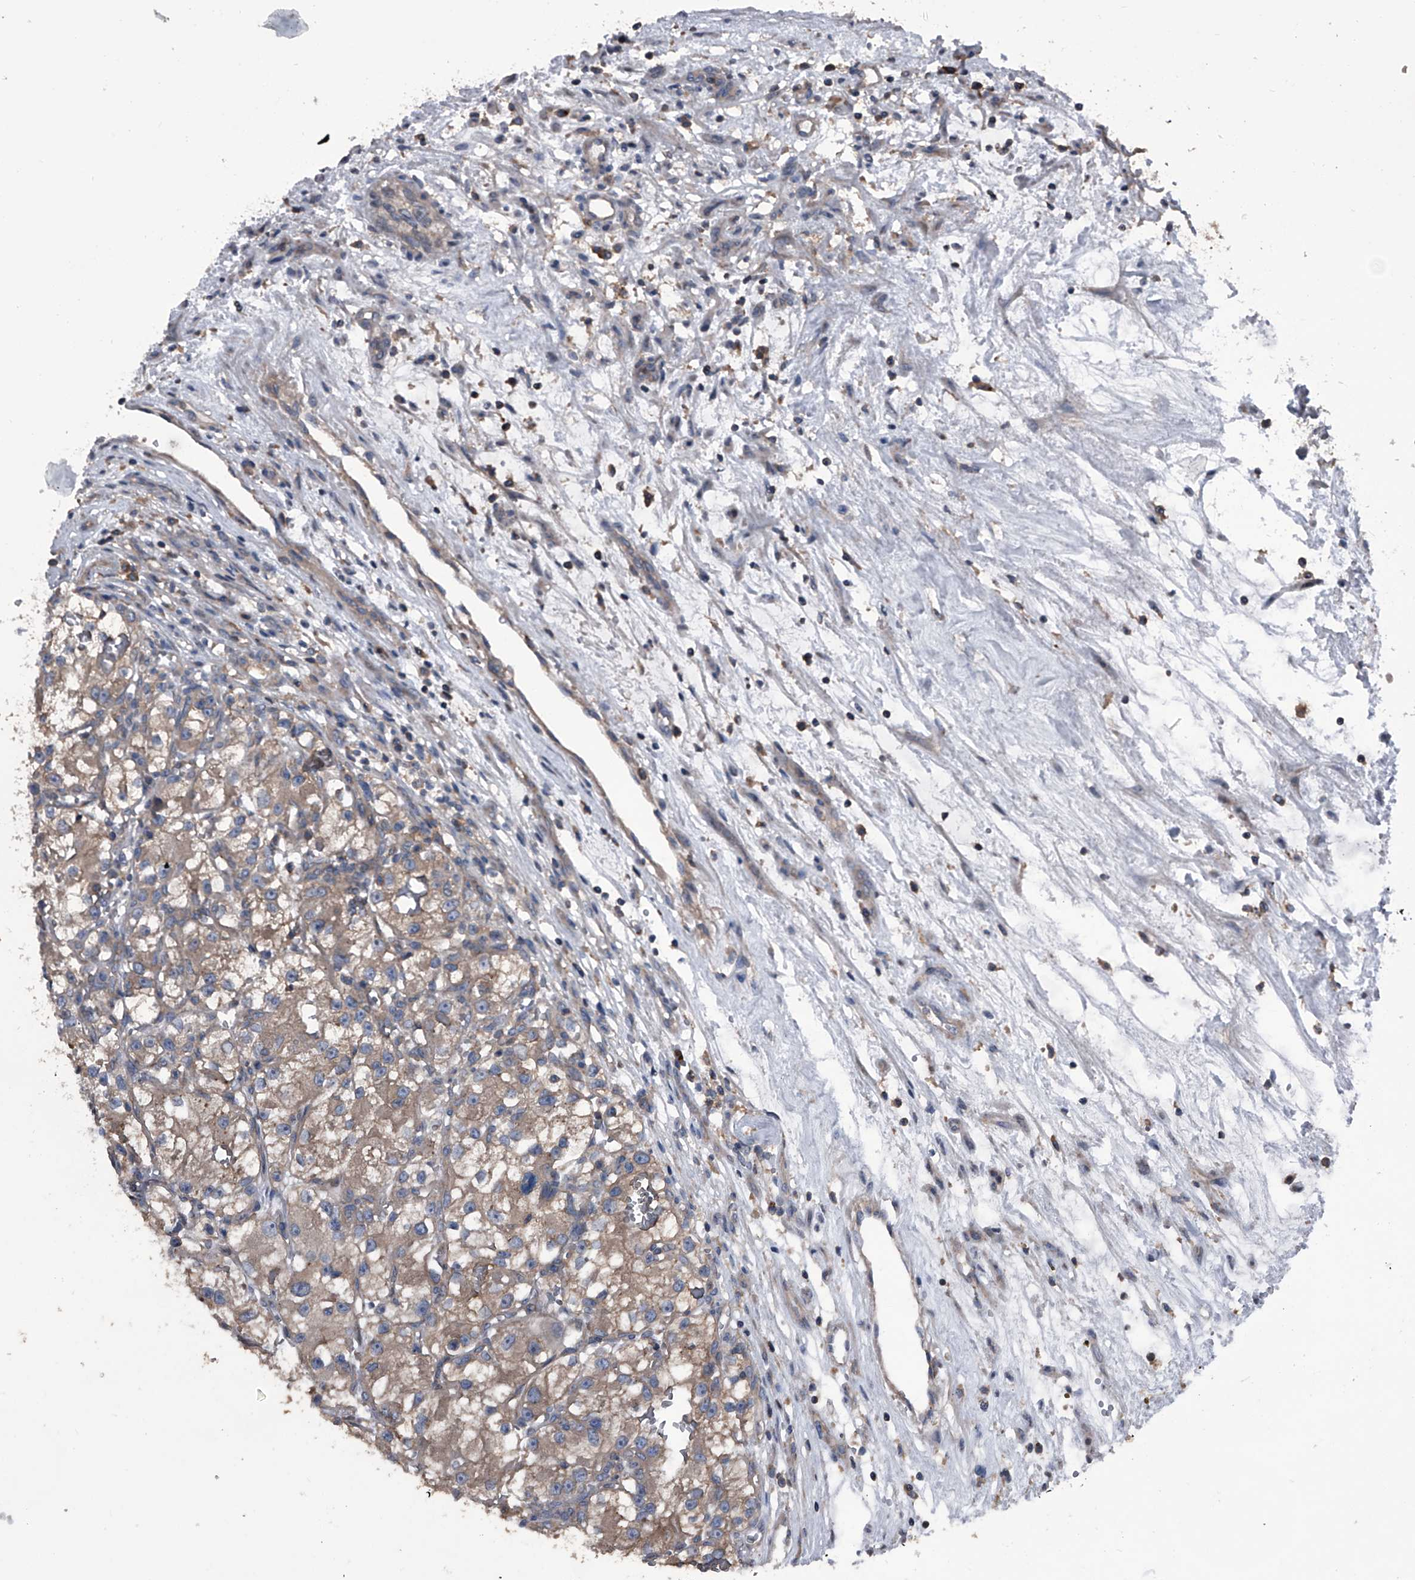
{"staining": {"intensity": "weak", "quantity": "25%-75%", "location": "cytoplasmic/membranous"}, "tissue": "renal cancer", "cell_type": "Tumor cells", "image_type": "cancer", "snomed": [{"axis": "morphology", "description": "Adenocarcinoma, NOS"}, {"axis": "topography", "description": "Kidney"}], "caption": "Human adenocarcinoma (renal) stained for a protein (brown) demonstrates weak cytoplasmic/membranous positive positivity in approximately 25%-75% of tumor cells.", "gene": "PIP5K1A", "patient": {"sex": "female", "age": 57}}